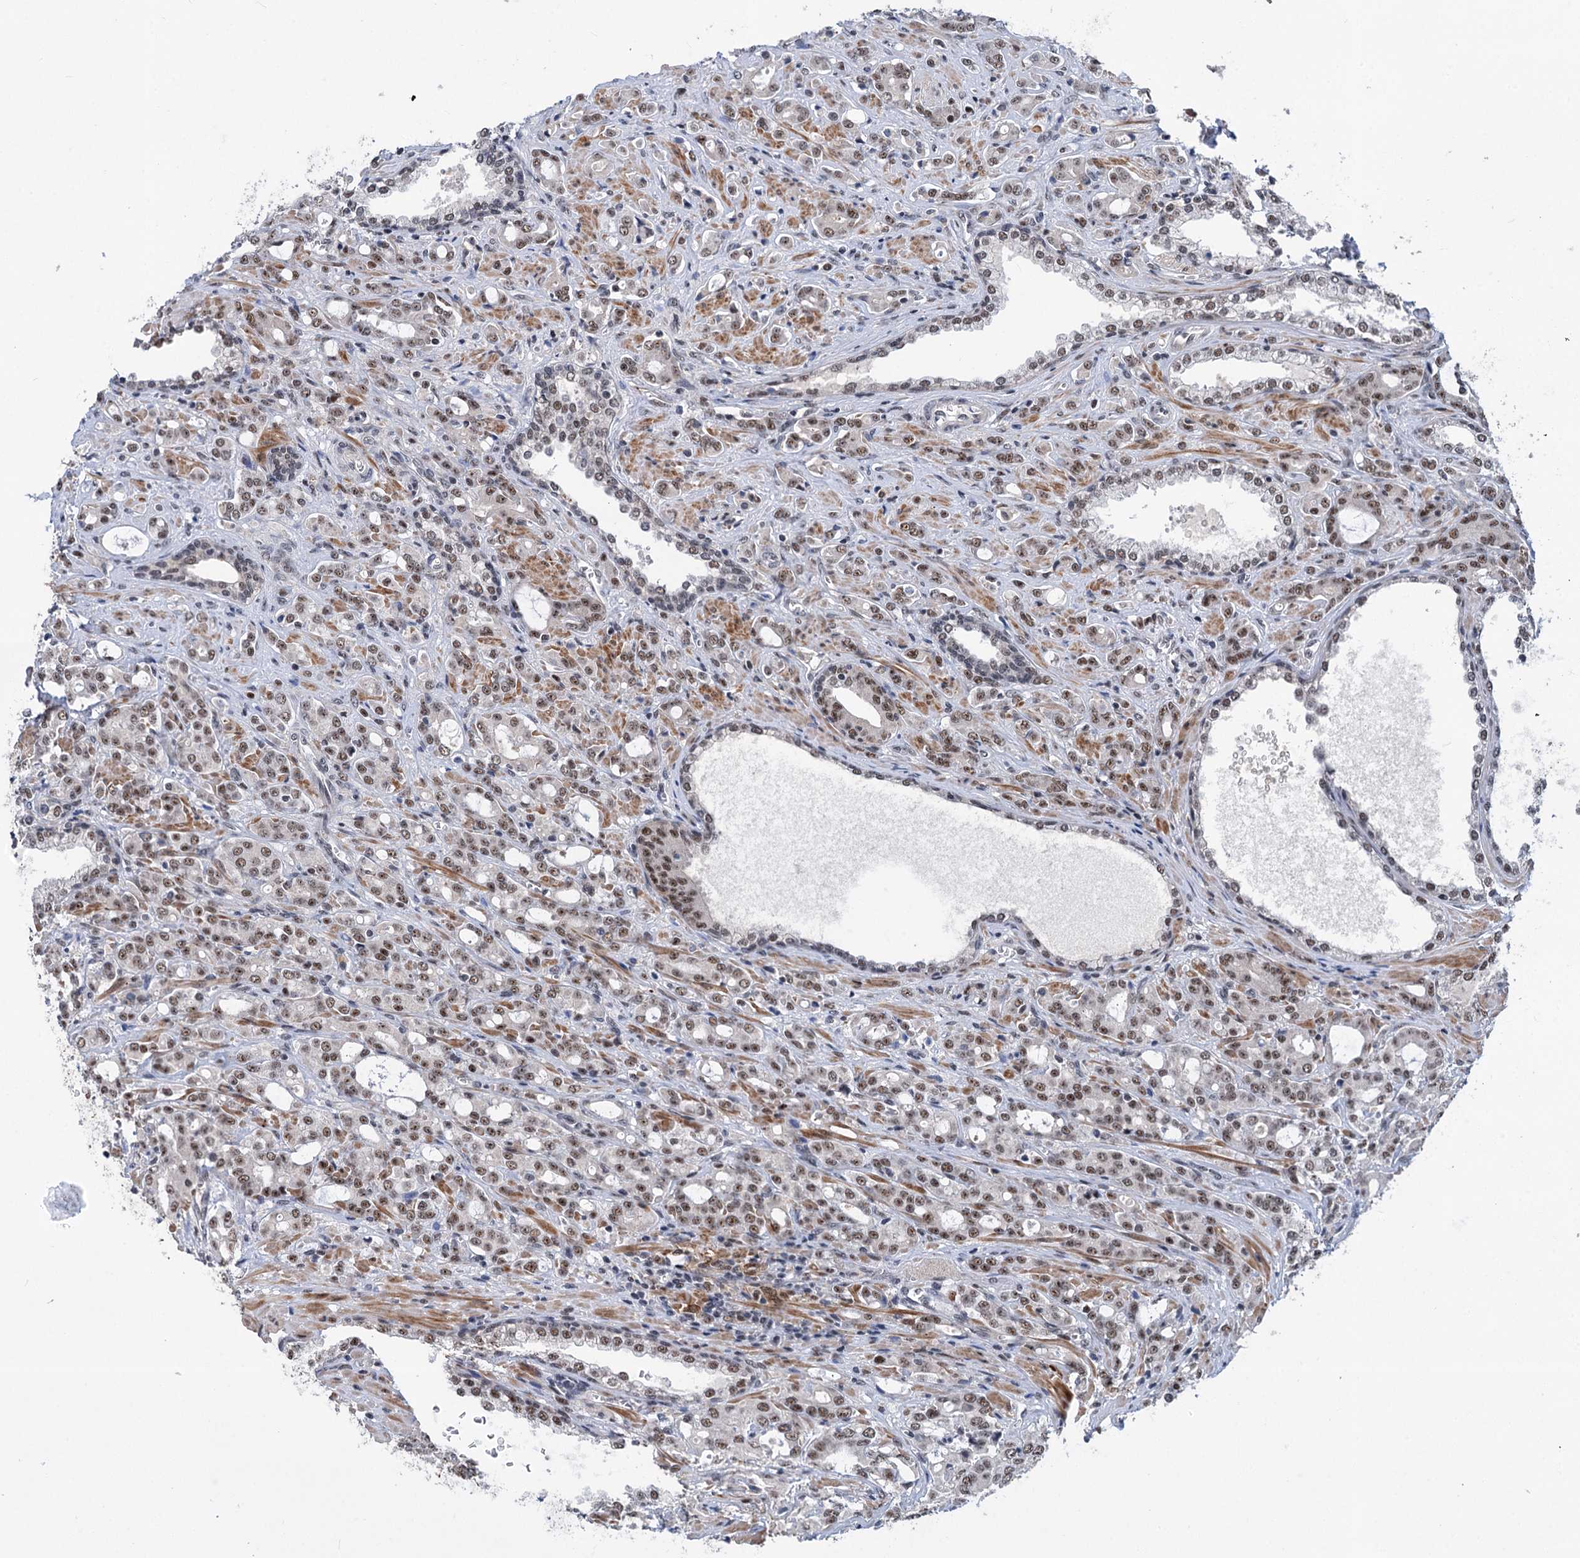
{"staining": {"intensity": "moderate", "quantity": "25%-75%", "location": "nuclear"}, "tissue": "prostate cancer", "cell_type": "Tumor cells", "image_type": "cancer", "snomed": [{"axis": "morphology", "description": "Adenocarcinoma, High grade"}, {"axis": "topography", "description": "Prostate"}], "caption": "Brown immunohistochemical staining in prostate adenocarcinoma (high-grade) reveals moderate nuclear positivity in approximately 25%-75% of tumor cells. Using DAB (brown) and hematoxylin (blue) stains, captured at high magnification using brightfield microscopy.", "gene": "PHF8", "patient": {"sex": "male", "age": 72}}